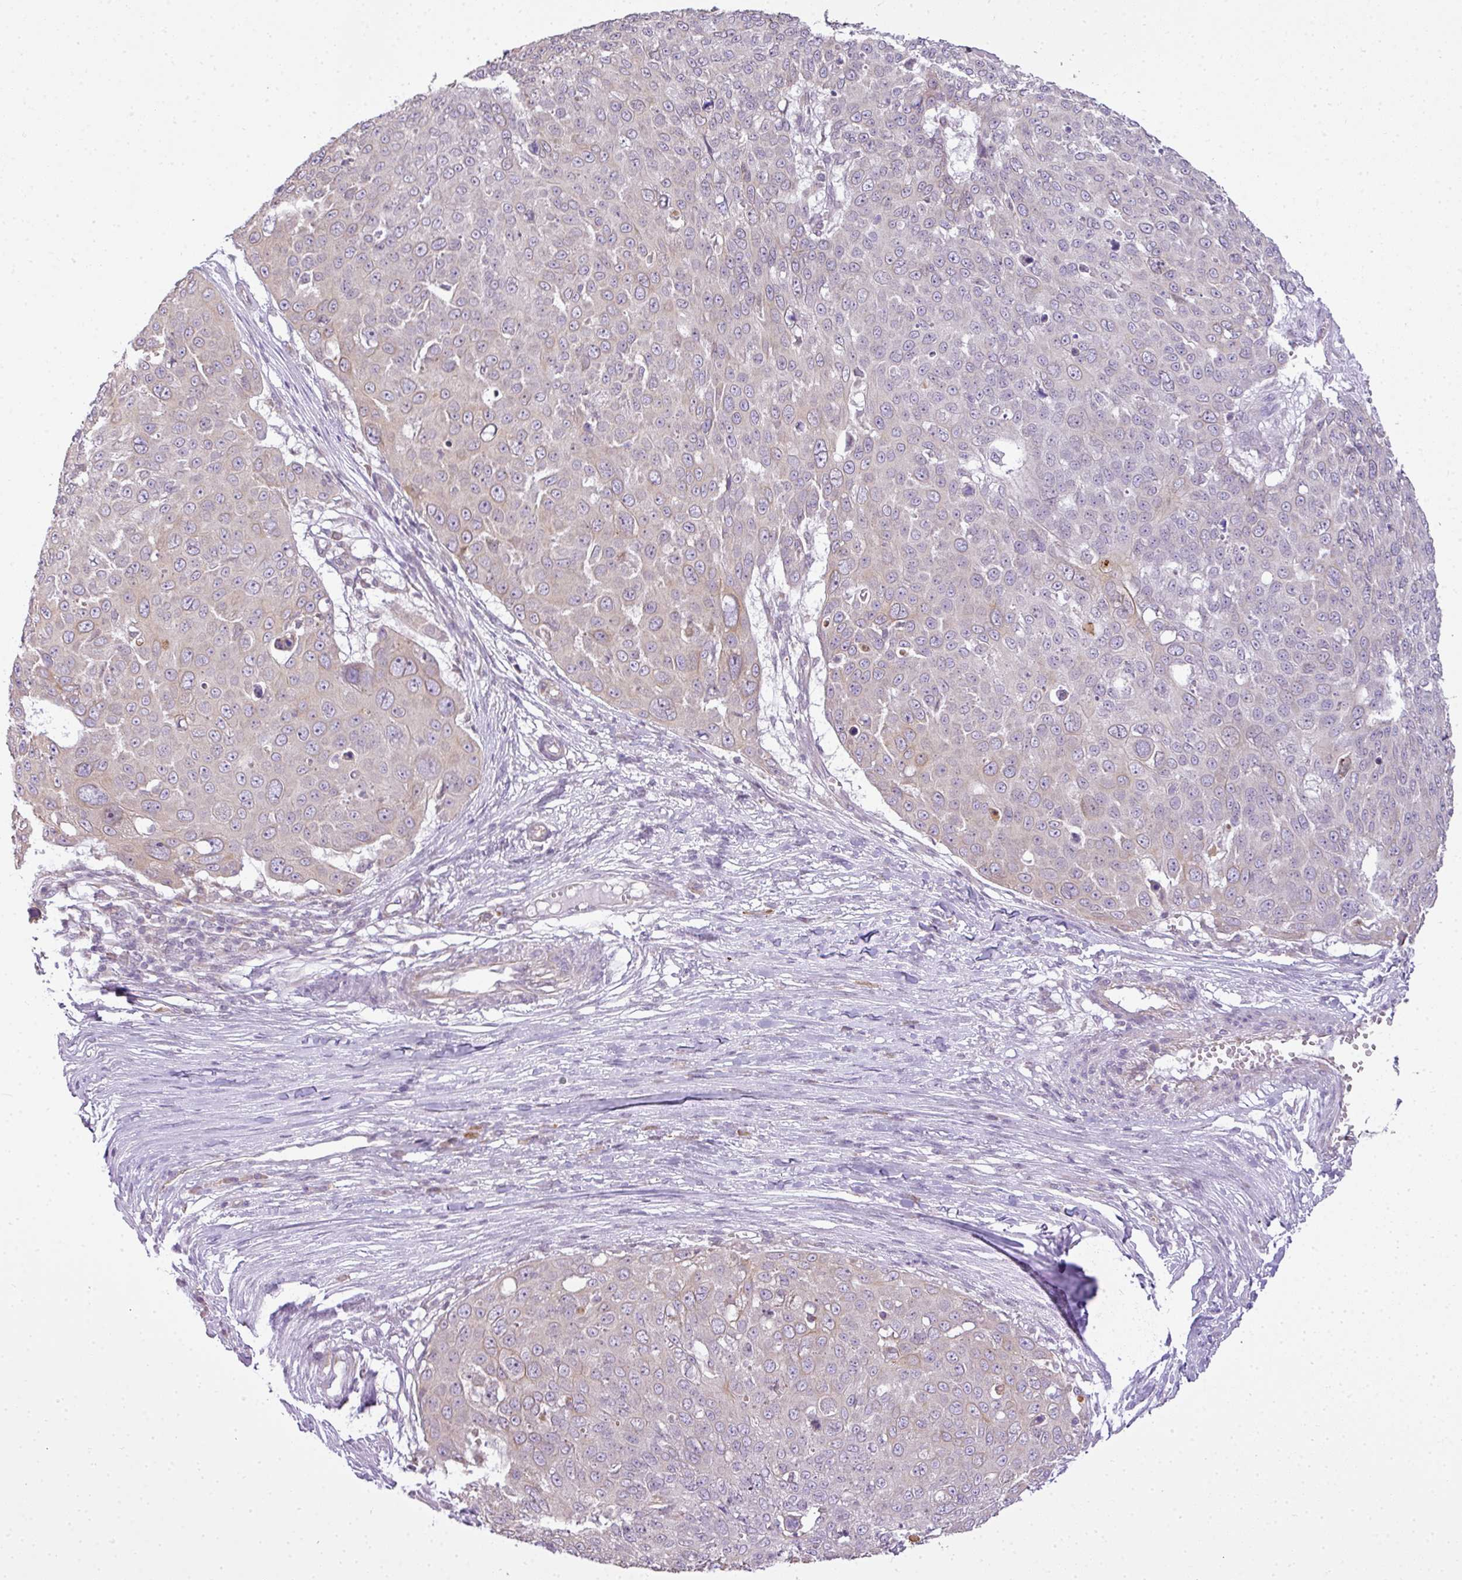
{"staining": {"intensity": "negative", "quantity": "none", "location": "none"}, "tissue": "skin cancer", "cell_type": "Tumor cells", "image_type": "cancer", "snomed": [{"axis": "morphology", "description": "Squamous cell carcinoma, NOS"}, {"axis": "topography", "description": "Skin"}], "caption": "This is an IHC histopathology image of skin squamous cell carcinoma. There is no positivity in tumor cells.", "gene": "COX18", "patient": {"sex": "male", "age": 71}}